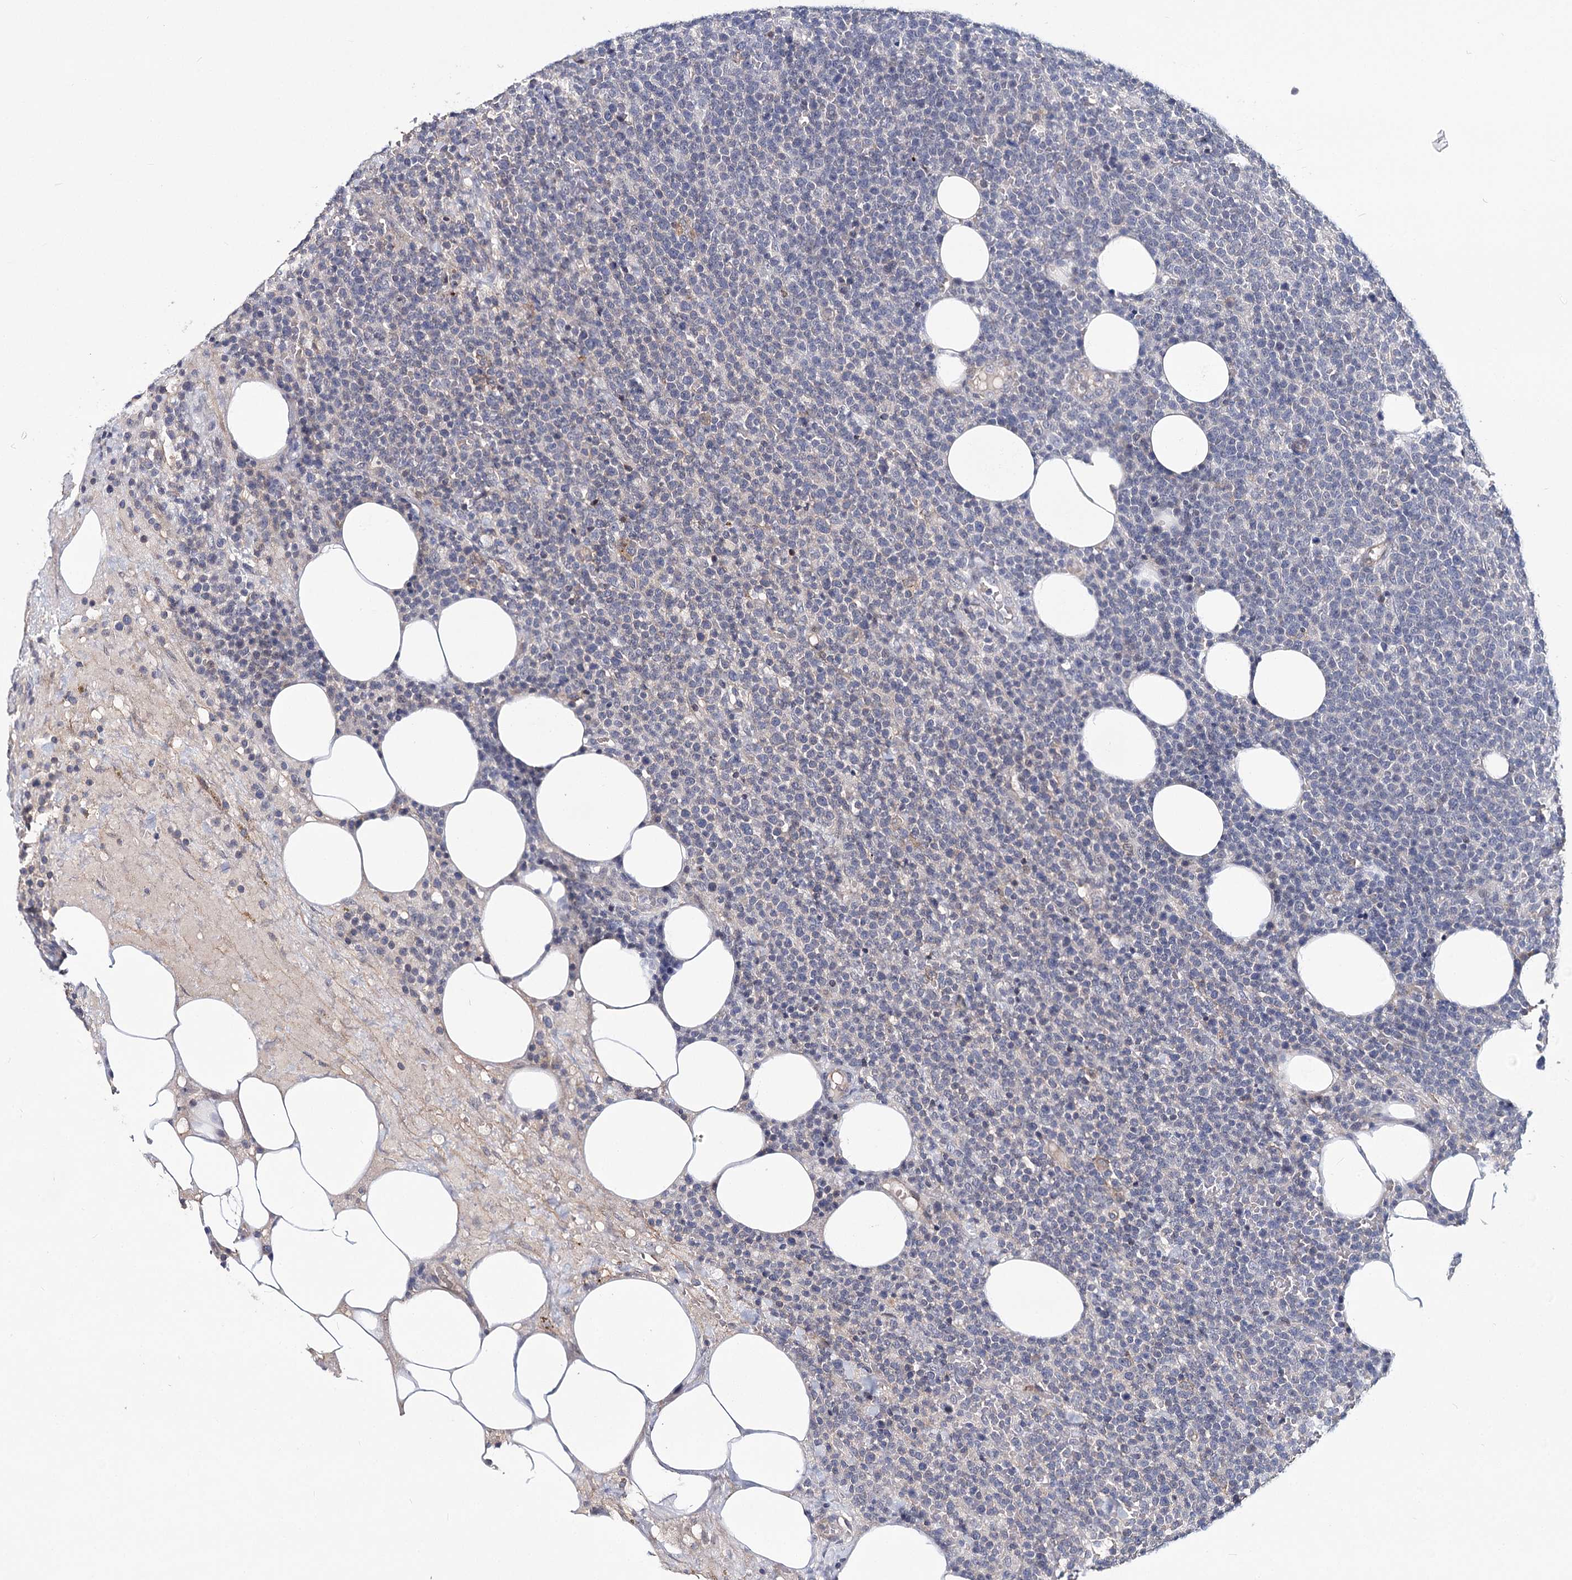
{"staining": {"intensity": "negative", "quantity": "none", "location": "none"}, "tissue": "lymphoma", "cell_type": "Tumor cells", "image_type": "cancer", "snomed": [{"axis": "morphology", "description": "Malignant lymphoma, non-Hodgkin's type, High grade"}, {"axis": "topography", "description": "Lymph node"}], "caption": "Lymphoma was stained to show a protein in brown. There is no significant positivity in tumor cells.", "gene": "TMEM218", "patient": {"sex": "male", "age": 61}}